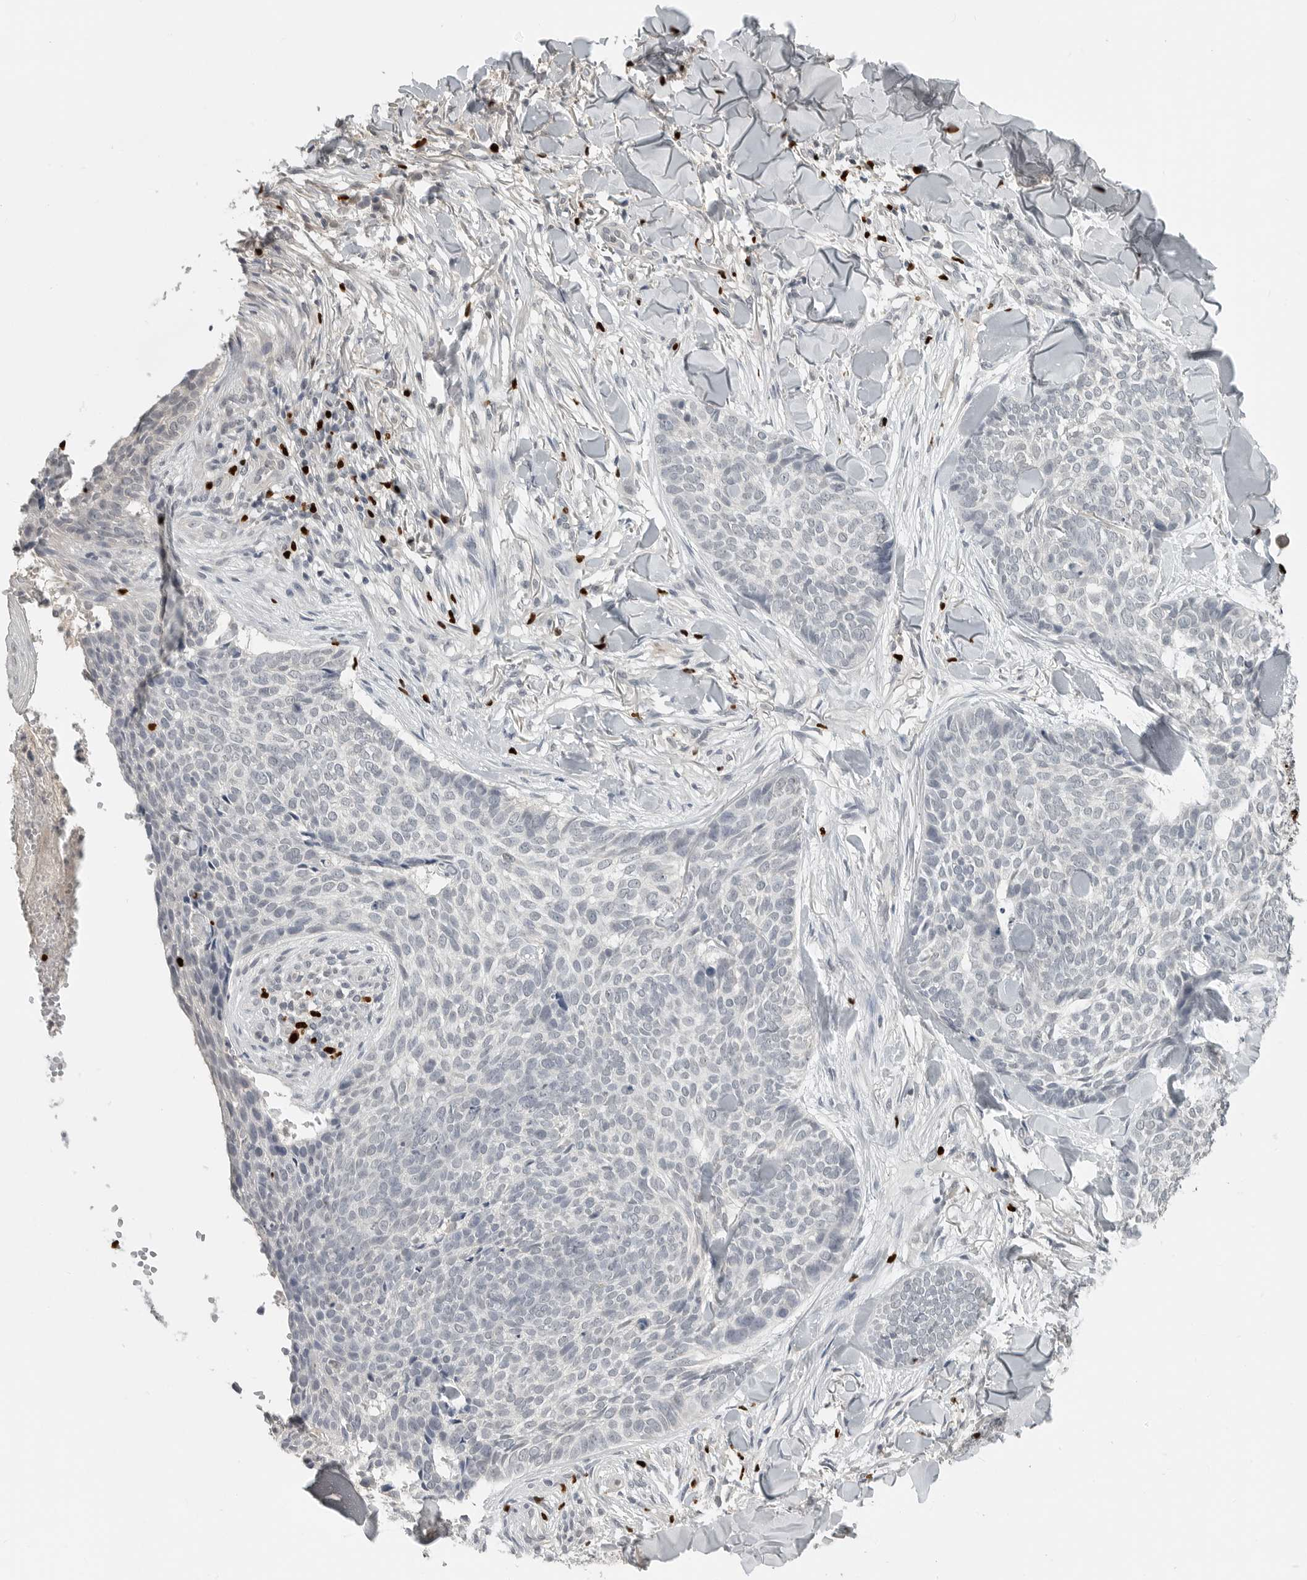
{"staining": {"intensity": "negative", "quantity": "none", "location": "none"}, "tissue": "skin cancer", "cell_type": "Tumor cells", "image_type": "cancer", "snomed": [{"axis": "morphology", "description": "Normal tissue, NOS"}, {"axis": "morphology", "description": "Basal cell carcinoma"}, {"axis": "topography", "description": "Skin"}], "caption": "Photomicrograph shows no significant protein staining in tumor cells of skin basal cell carcinoma.", "gene": "FOXP3", "patient": {"sex": "male", "age": 67}}